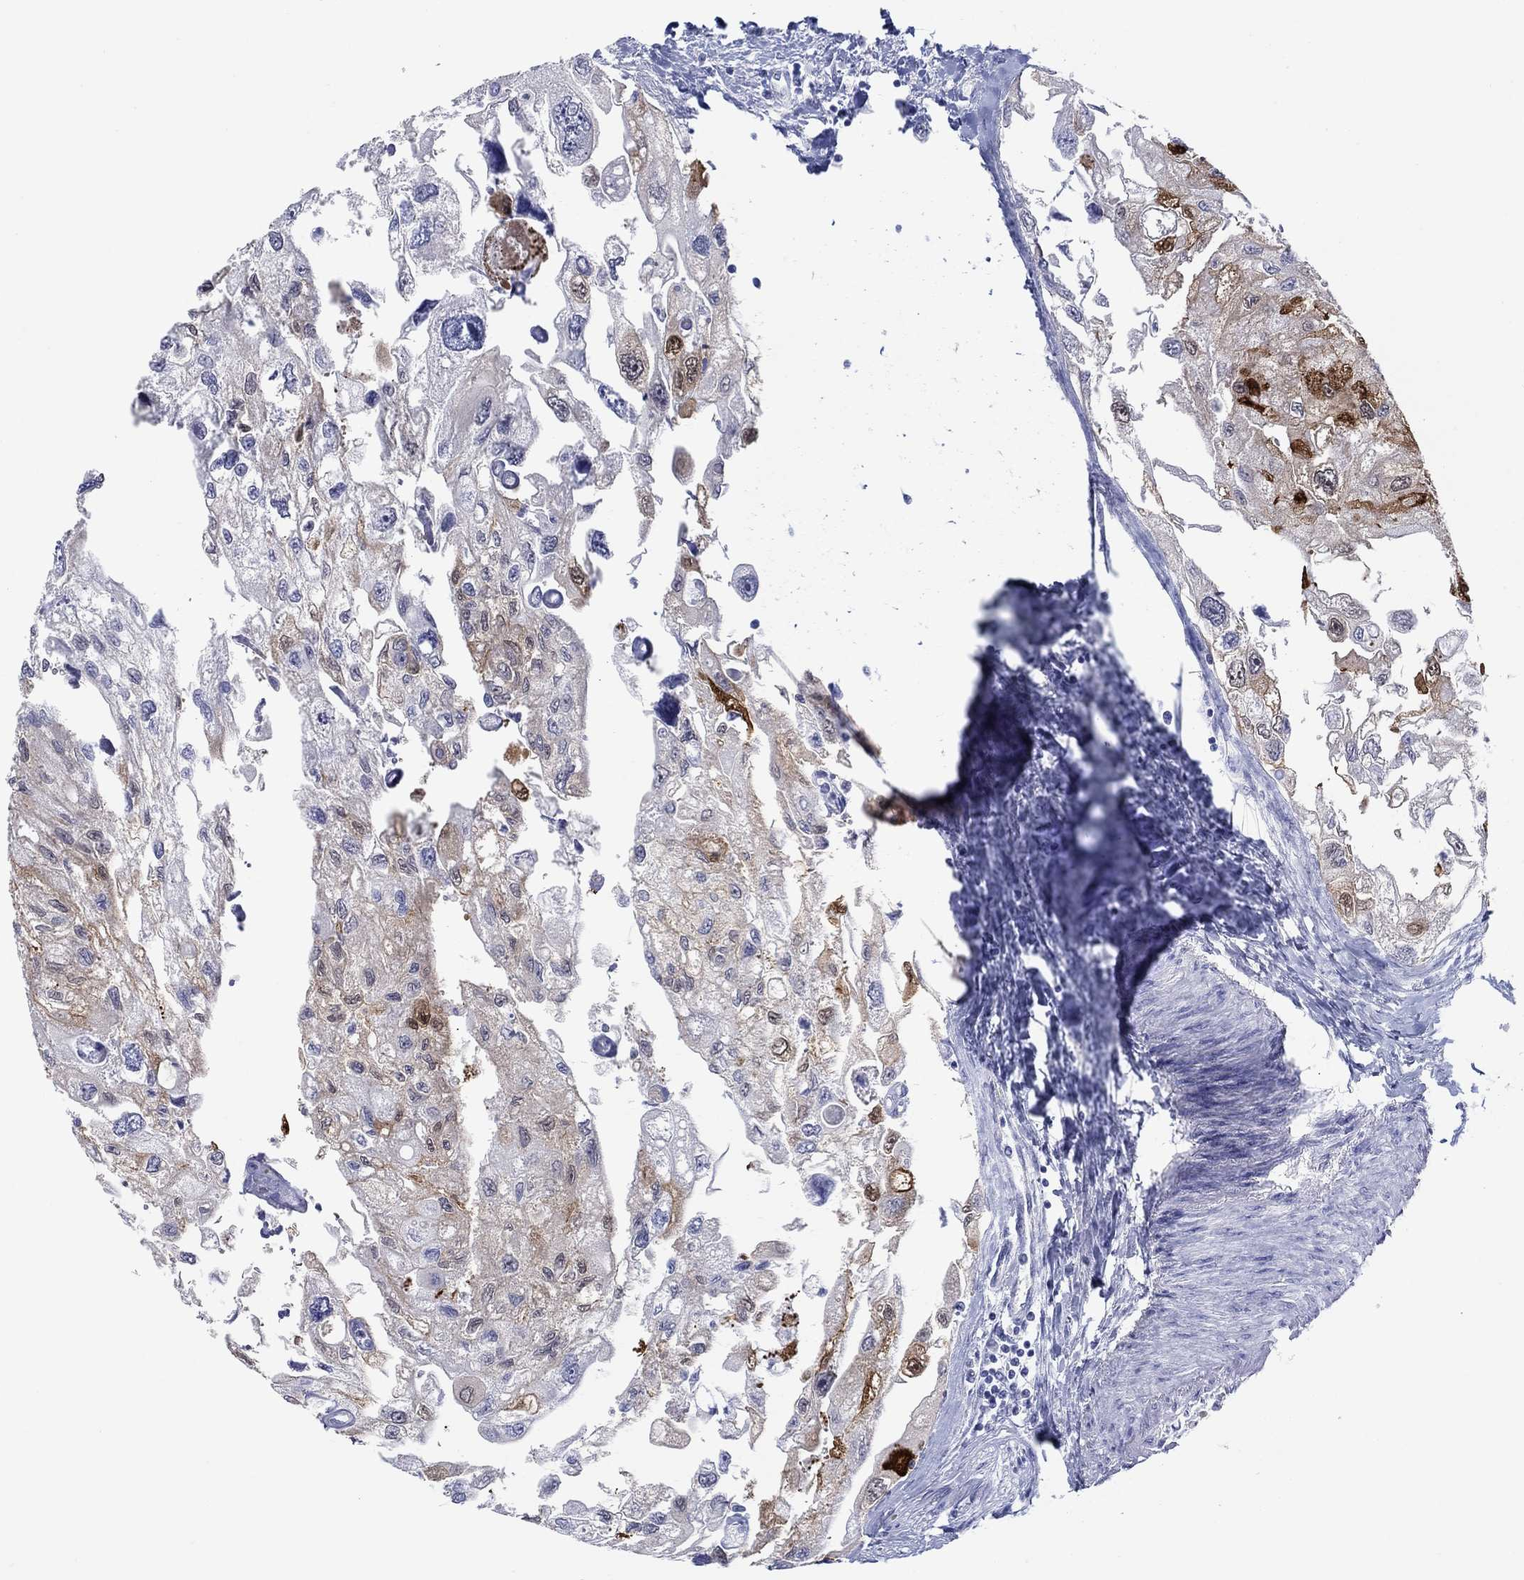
{"staining": {"intensity": "moderate", "quantity": "<25%", "location": "cytoplasmic/membranous"}, "tissue": "urothelial cancer", "cell_type": "Tumor cells", "image_type": "cancer", "snomed": [{"axis": "morphology", "description": "Urothelial carcinoma, High grade"}, {"axis": "topography", "description": "Urinary bladder"}], "caption": "About <25% of tumor cells in urothelial cancer show moderate cytoplasmic/membranous protein positivity as visualized by brown immunohistochemical staining.", "gene": "AKR1C2", "patient": {"sex": "male", "age": 59}}